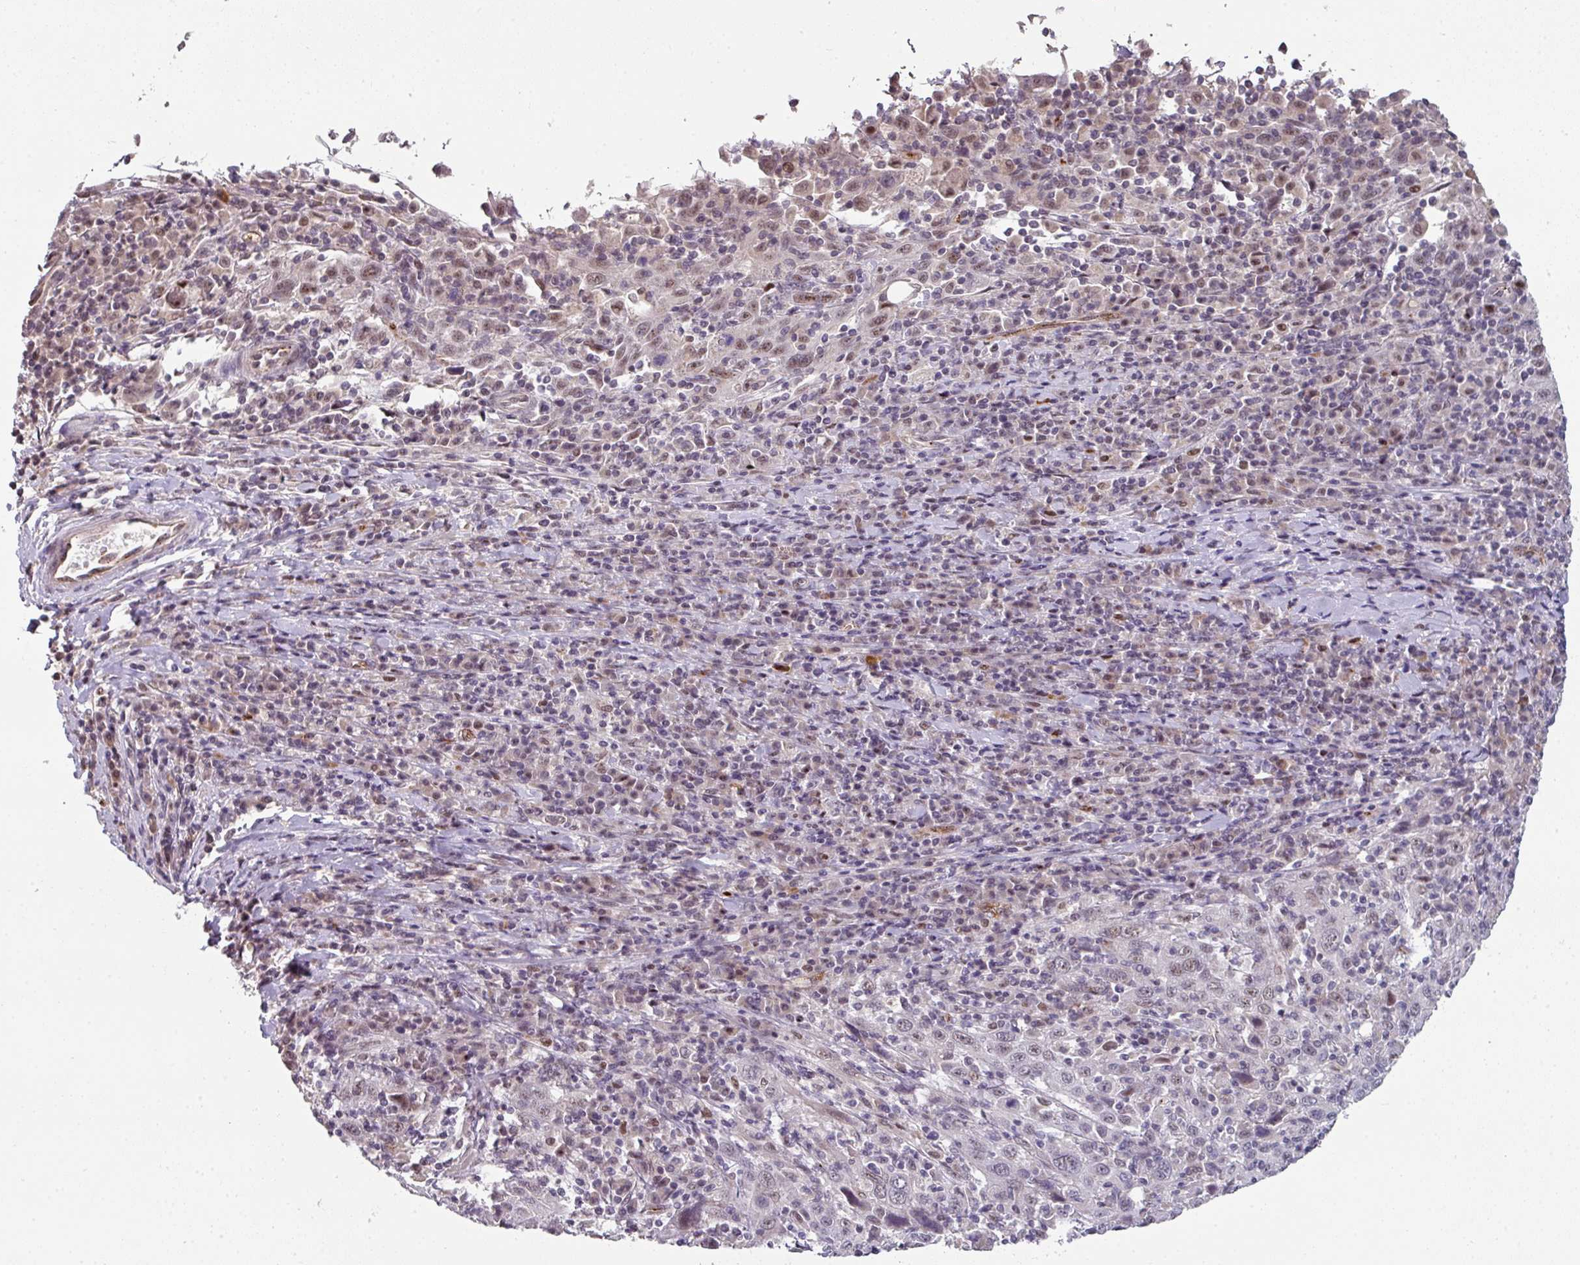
{"staining": {"intensity": "moderate", "quantity": "<25%", "location": "nuclear"}, "tissue": "cervical cancer", "cell_type": "Tumor cells", "image_type": "cancer", "snomed": [{"axis": "morphology", "description": "Squamous cell carcinoma, NOS"}, {"axis": "topography", "description": "Cervix"}], "caption": "Immunohistochemistry image of neoplastic tissue: cervical cancer (squamous cell carcinoma) stained using immunohistochemistry (IHC) displays low levels of moderate protein expression localized specifically in the nuclear of tumor cells, appearing as a nuclear brown color.", "gene": "SIDT2", "patient": {"sex": "female", "age": 46}}